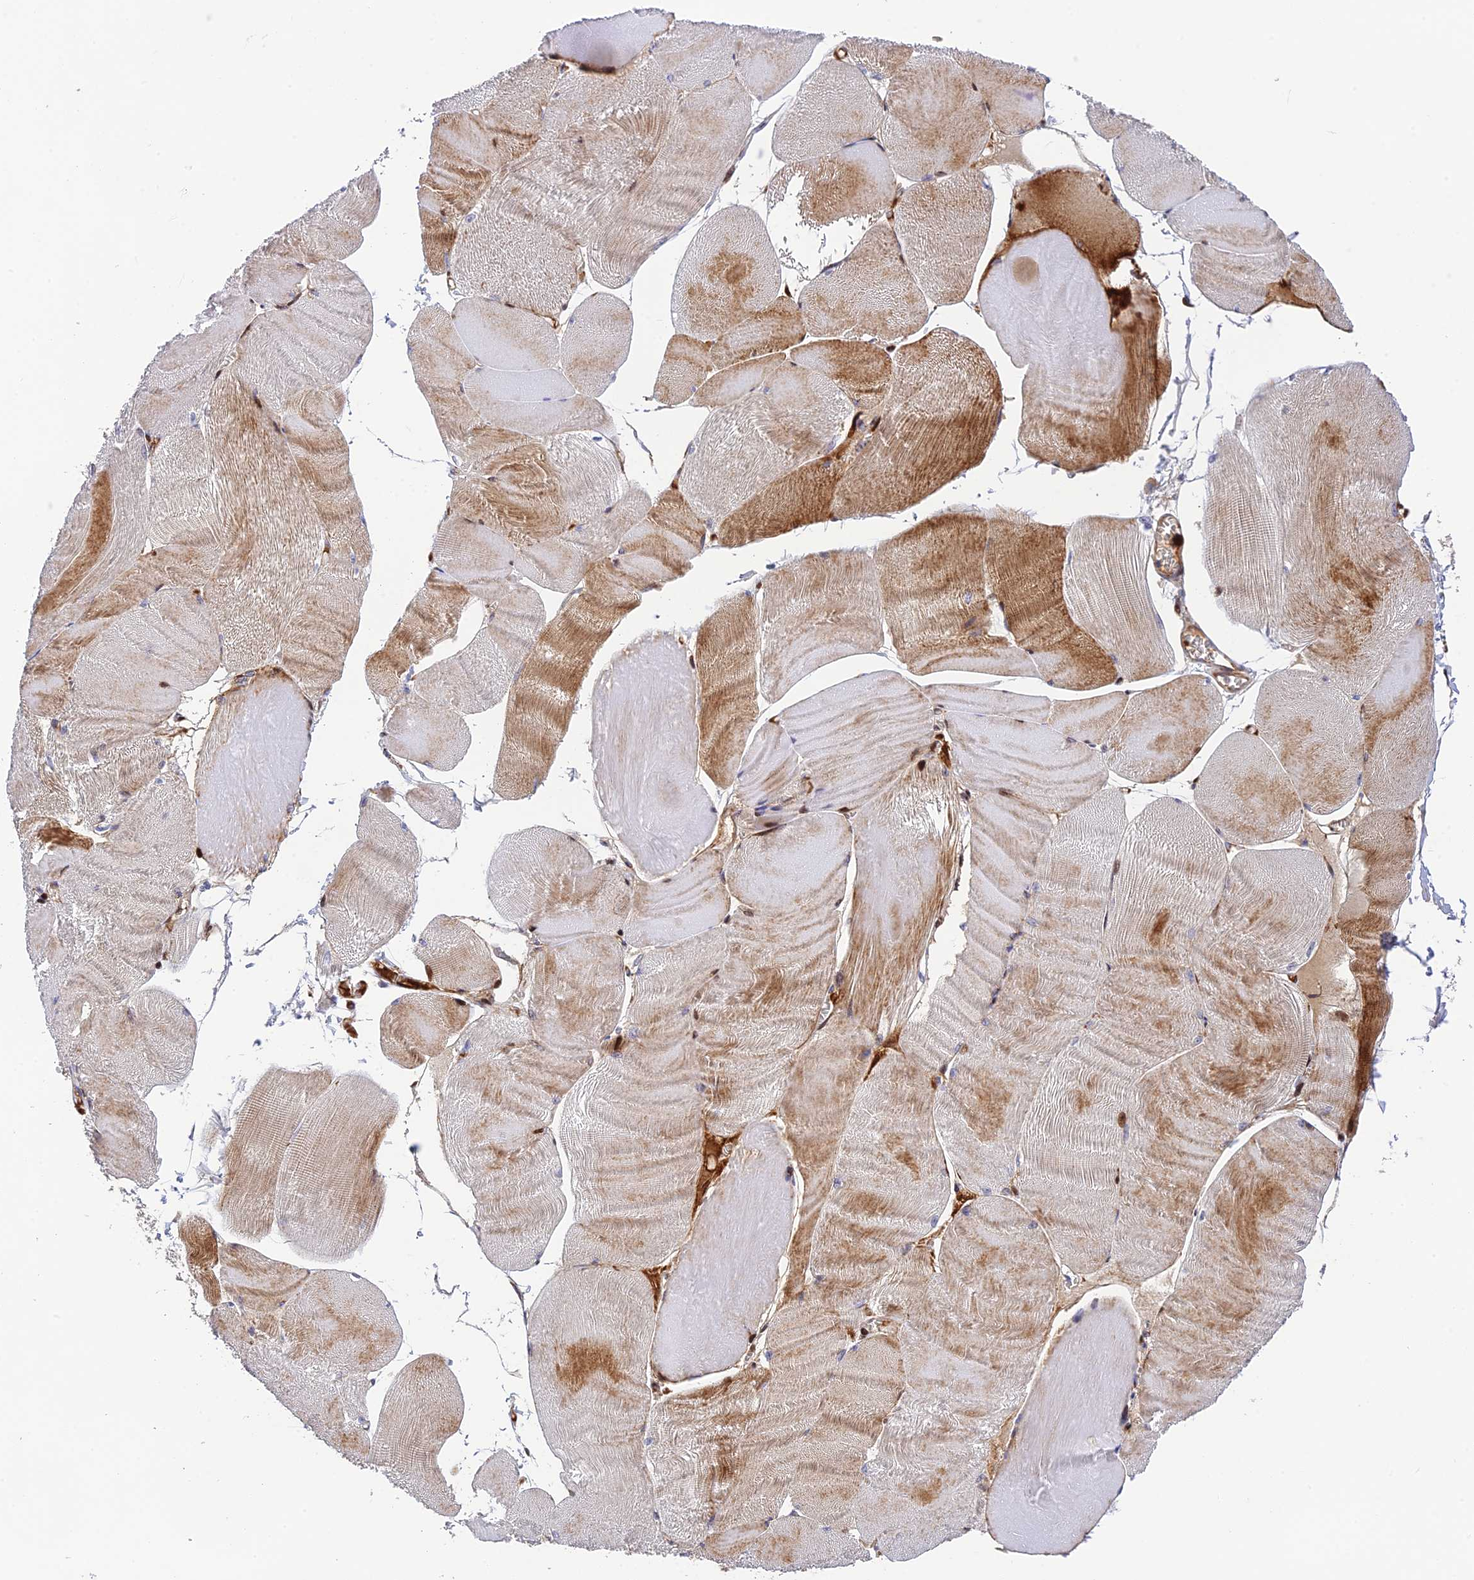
{"staining": {"intensity": "moderate", "quantity": "25%-75%", "location": "cytoplasmic/membranous"}, "tissue": "skeletal muscle", "cell_type": "Myocytes", "image_type": "normal", "snomed": [{"axis": "morphology", "description": "Normal tissue, NOS"}, {"axis": "morphology", "description": "Basal cell carcinoma"}, {"axis": "topography", "description": "Skeletal muscle"}], "caption": "Protein analysis of normal skeletal muscle shows moderate cytoplasmic/membranous staining in approximately 25%-75% of myocytes.", "gene": "CPSF4L", "patient": {"sex": "female", "age": 64}}